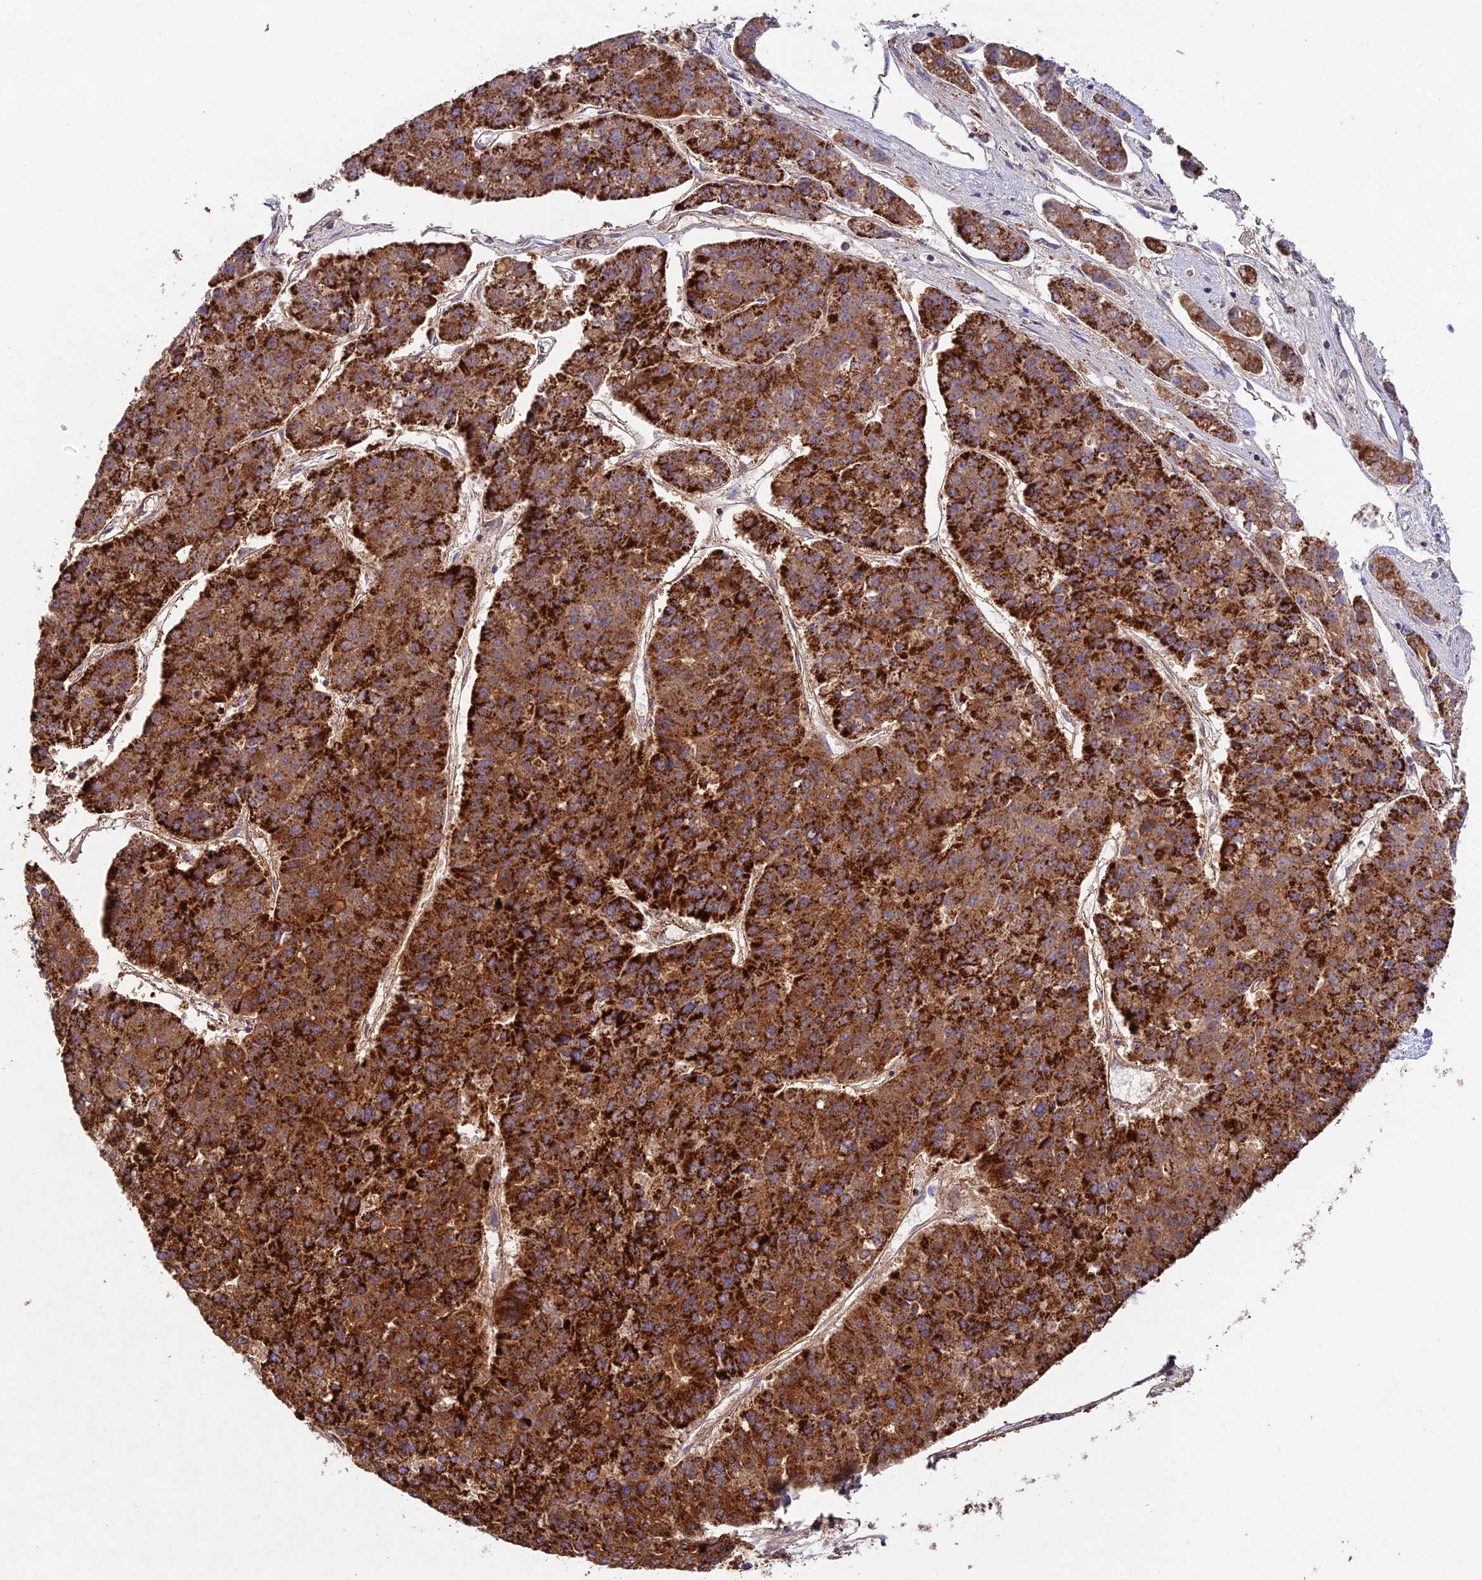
{"staining": {"intensity": "strong", "quantity": ">75%", "location": "cytoplasmic/membranous"}, "tissue": "pancreatic cancer", "cell_type": "Tumor cells", "image_type": "cancer", "snomed": [{"axis": "morphology", "description": "Adenocarcinoma, NOS"}, {"axis": "topography", "description": "Pancreas"}], "caption": "Protein expression by immunohistochemistry shows strong cytoplasmic/membranous staining in approximately >75% of tumor cells in pancreatic cancer (adenocarcinoma).", "gene": "KHDC3L", "patient": {"sex": "male", "age": 50}}